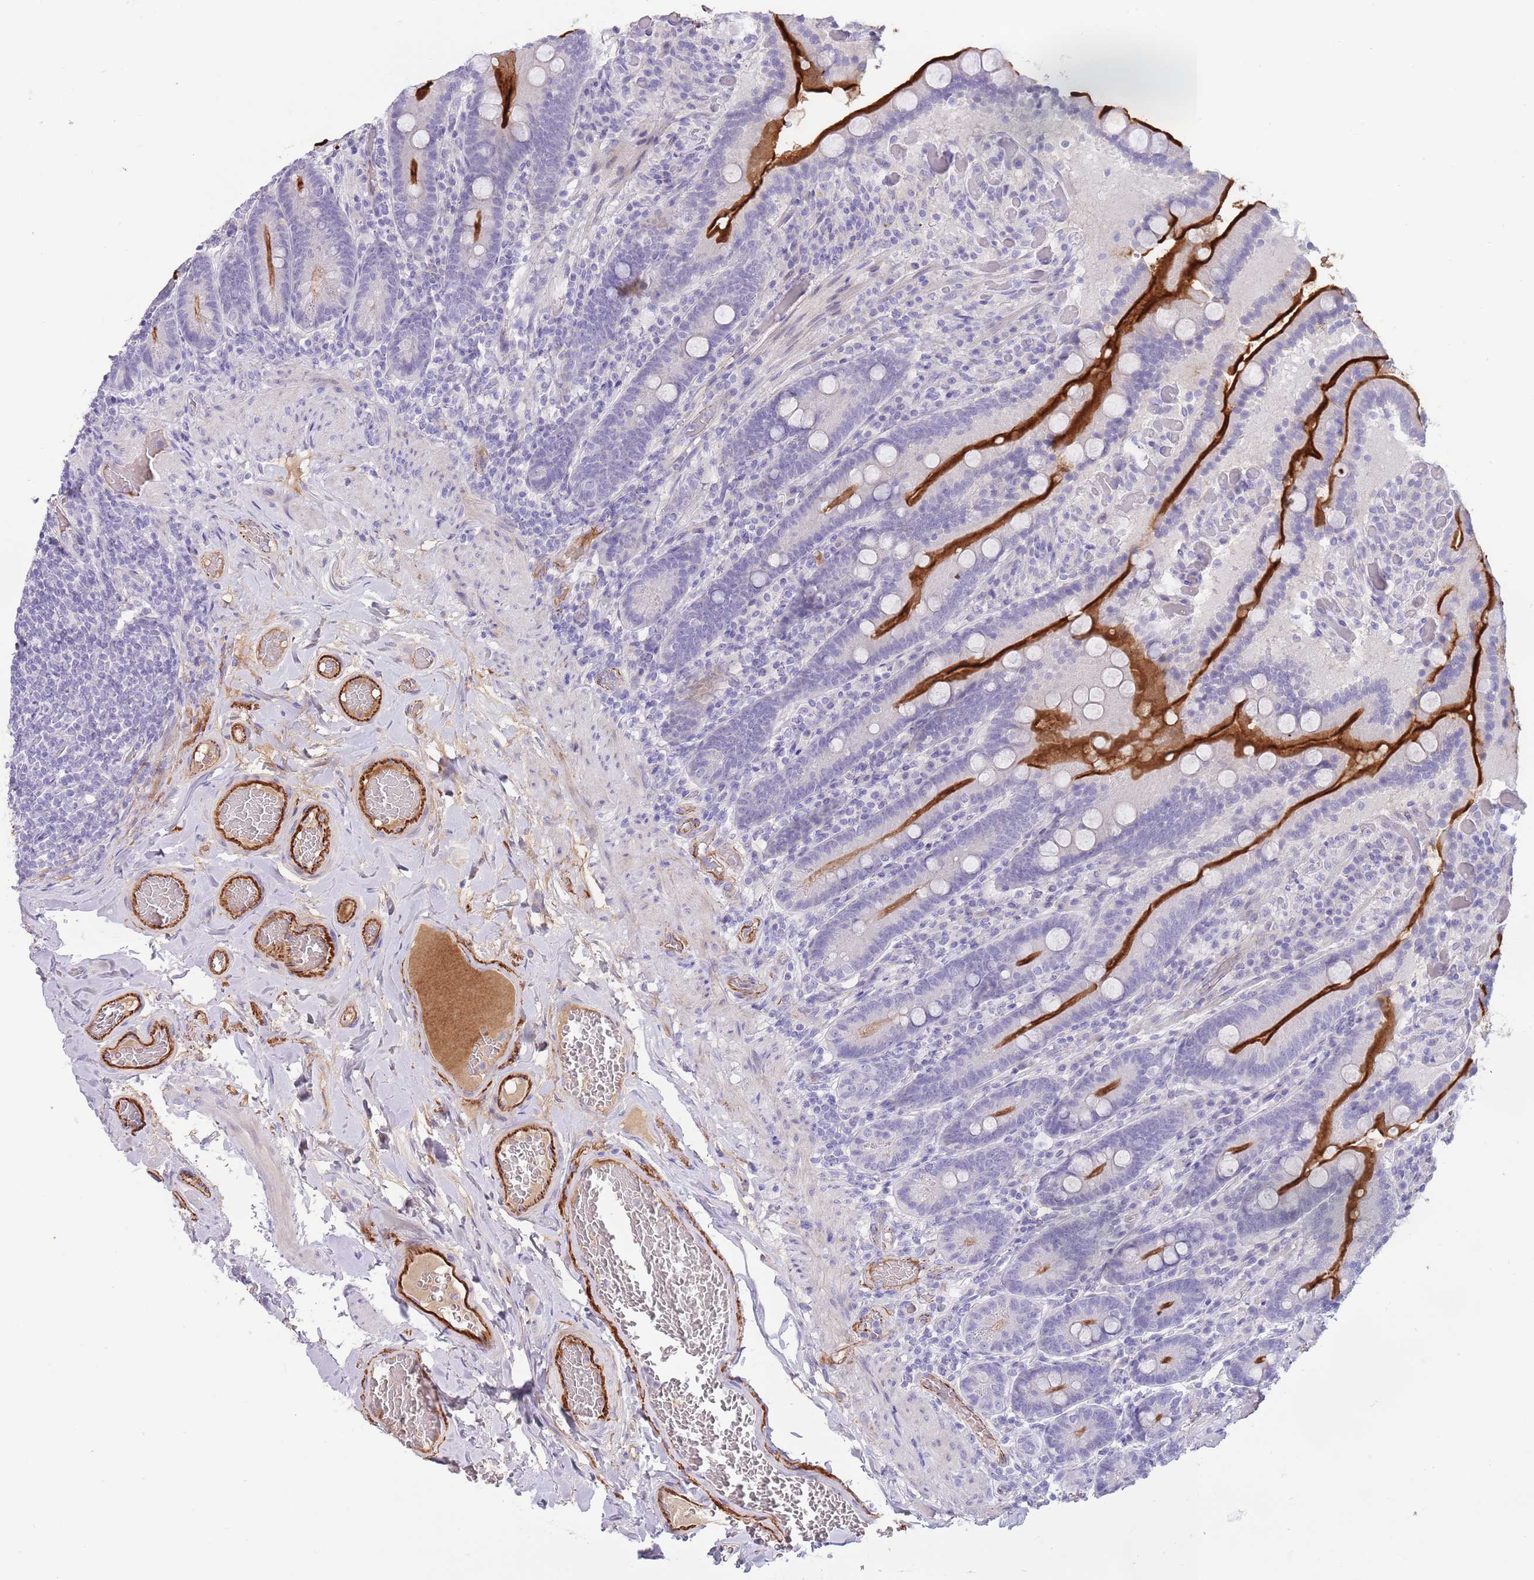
{"staining": {"intensity": "strong", "quantity": "<25%", "location": "cytoplasmic/membranous"}, "tissue": "duodenum", "cell_type": "Glandular cells", "image_type": "normal", "snomed": [{"axis": "morphology", "description": "Normal tissue, NOS"}, {"axis": "topography", "description": "Duodenum"}], "caption": "A micrograph of human duodenum stained for a protein shows strong cytoplasmic/membranous brown staining in glandular cells.", "gene": "LEPROTL1", "patient": {"sex": "female", "age": 62}}